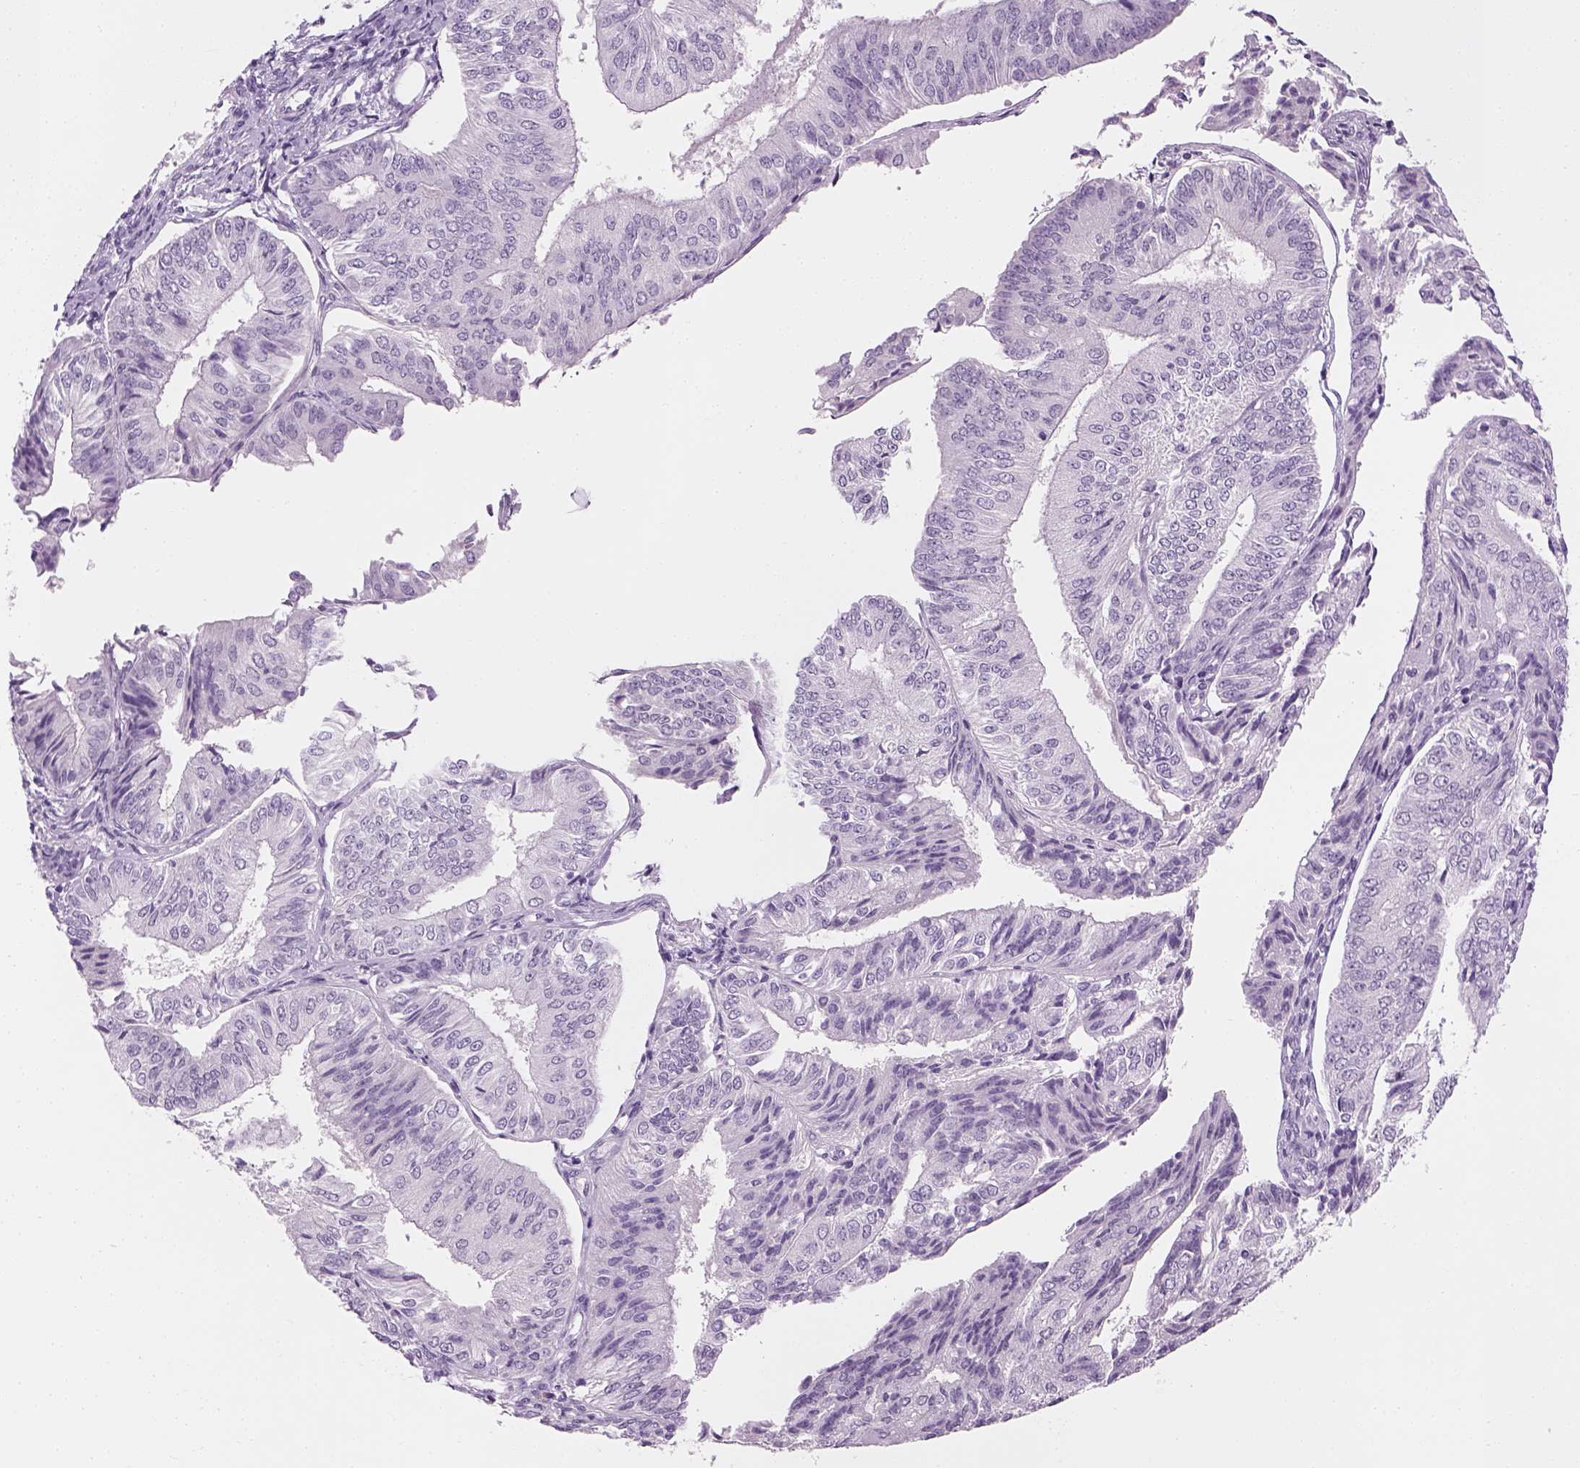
{"staining": {"intensity": "negative", "quantity": "none", "location": "none"}, "tissue": "endometrial cancer", "cell_type": "Tumor cells", "image_type": "cancer", "snomed": [{"axis": "morphology", "description": "Adenocarcinoma, NOS"}, {"axis": "topography", "description": "Endometrium"}], "caption": "High magnification brightfield microscopy of adenocarcinoma (endometrial) stained with DAB (brown) and counterstained with hematoxylin (blue): tumor cells show no significant positivity.", "gene": "TH", "patient": {"sex": "female", "age": 58}}